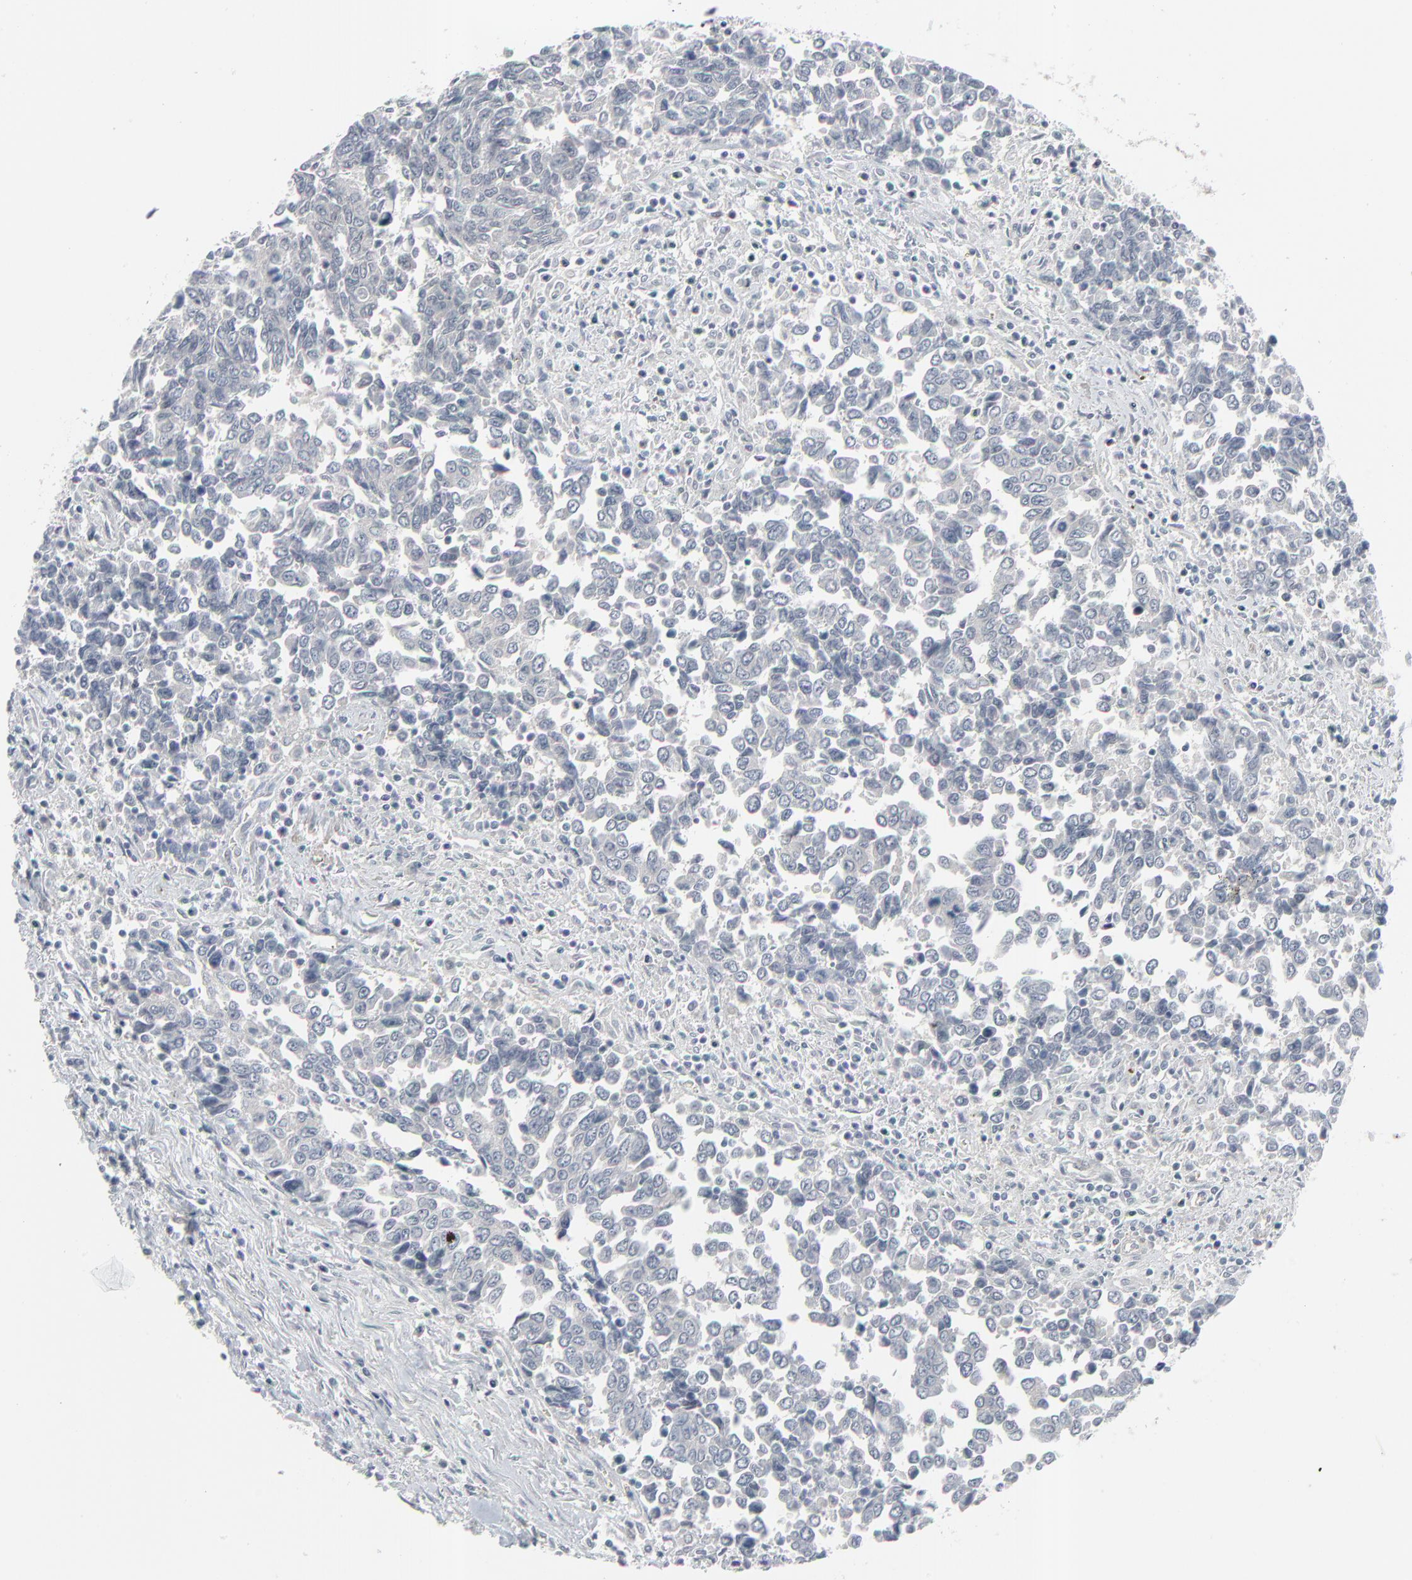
{"staining": {"intensity": "negative", "quantity": "none", "location": "none"}, "tissue": "urothelial cancer", "cell_type": "Tumor cells", "image_type": "cancer", "snomed": [{"axis": "morphology", "description": "Urothelial carcinoma, High grade"}, {"axis": "topography", "description": "Urinary bladder"}], "caption": "Immunohistochemical staining of human urothelial cancer demonstrates no significant positivity in tumor cells. Nuclei are stained in blue.", "gene": "NEUROD1", "patient": {"sex": "male", "age": 86}}